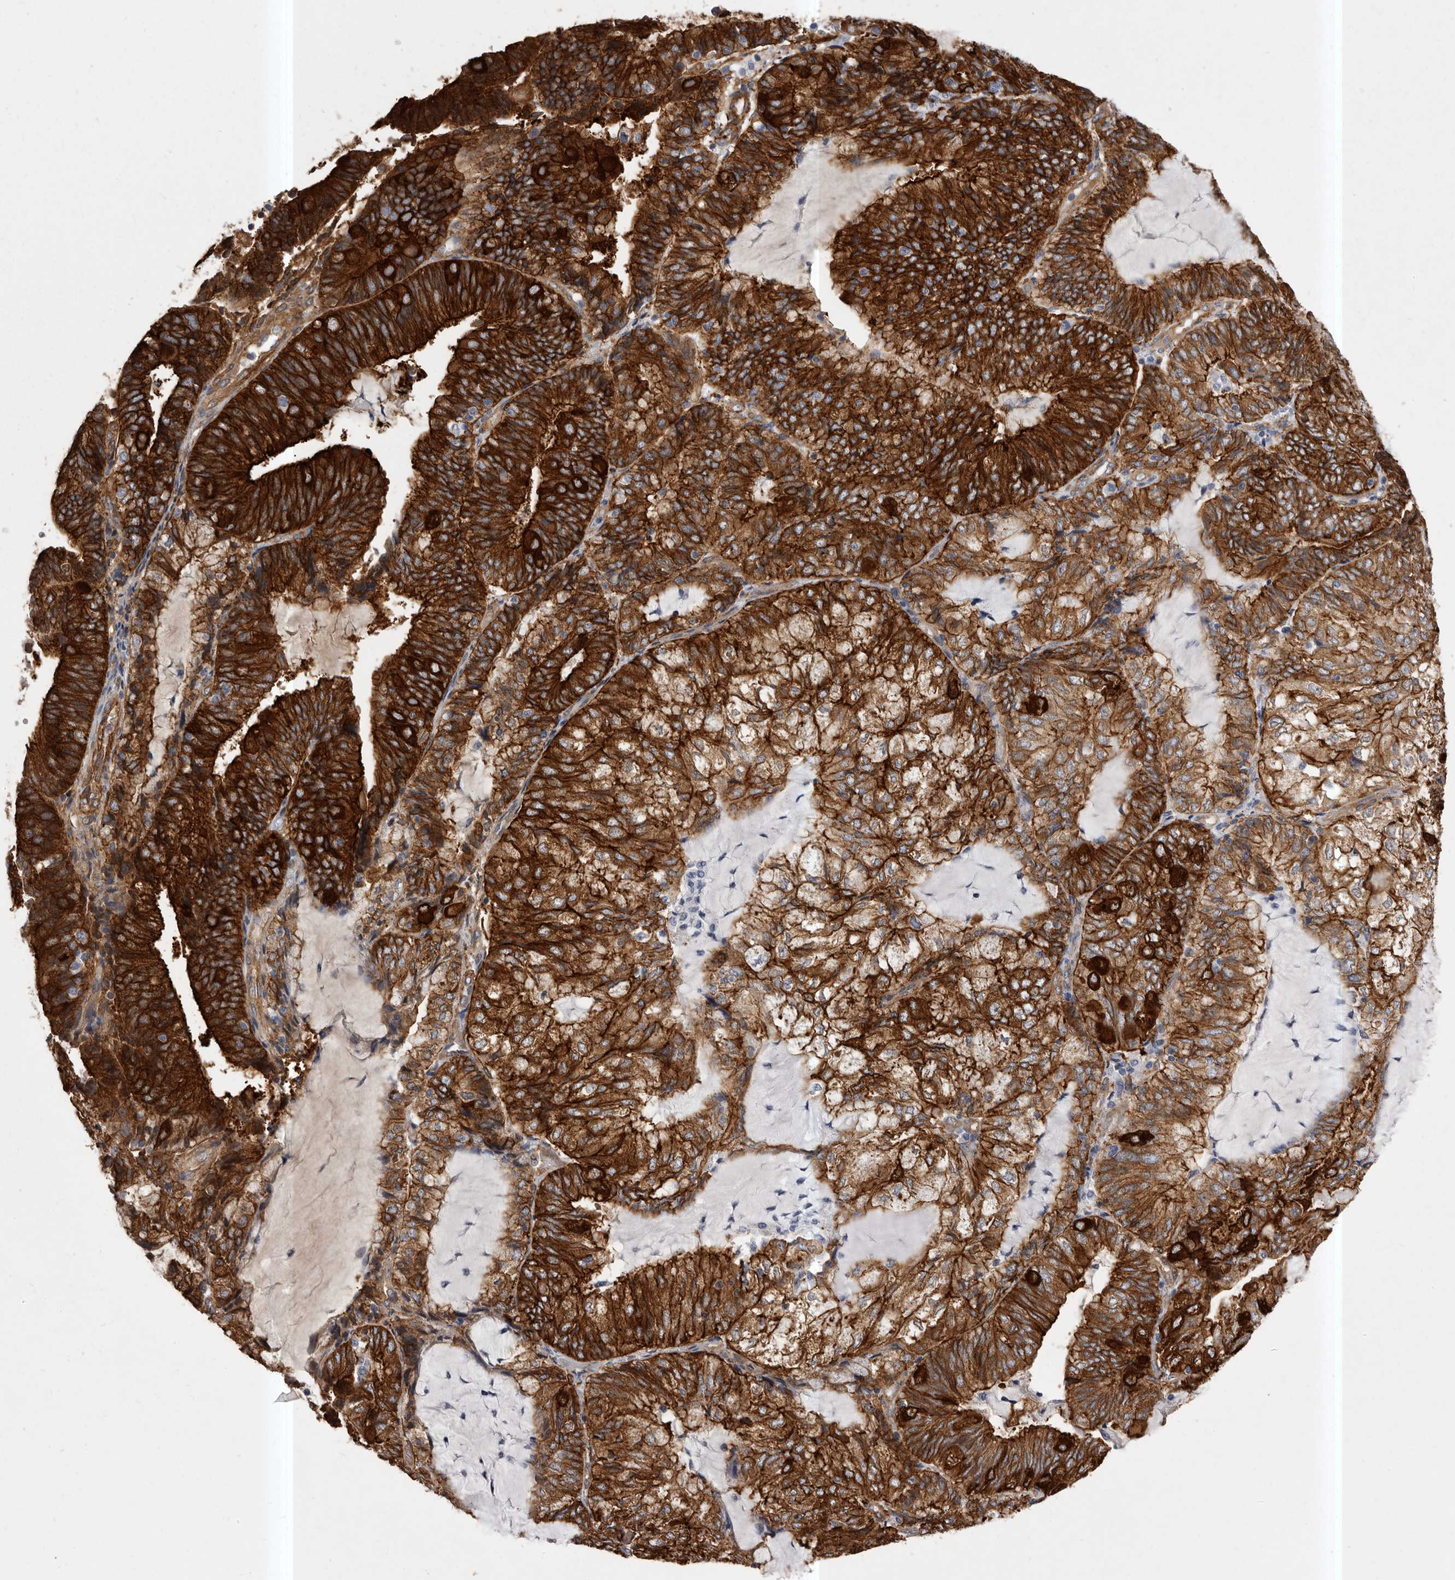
{"staining": {"intensity": "strong", "quantity": ">75%", "location": "cytoplasmic/membranous"}, "tissue": "endometrial cancer", "cell_type": "Tumor cells", "image_type": "cancer", "snomed": [{"axis": "morphology", "description": "Adenocarcinoma, NOS"}, {"axis": "topography", "description": "Endometrium"}], "caption": "A brown stain highlights strong cytoplasmic/membranous expression of a protein in endometrial cancer (adenocarcinoma) tumor cells. (DAB IHC with brightfield microscopy, high magnification).", "gene": "ENAH", "patient": {"sex": "female", "age": 81}}